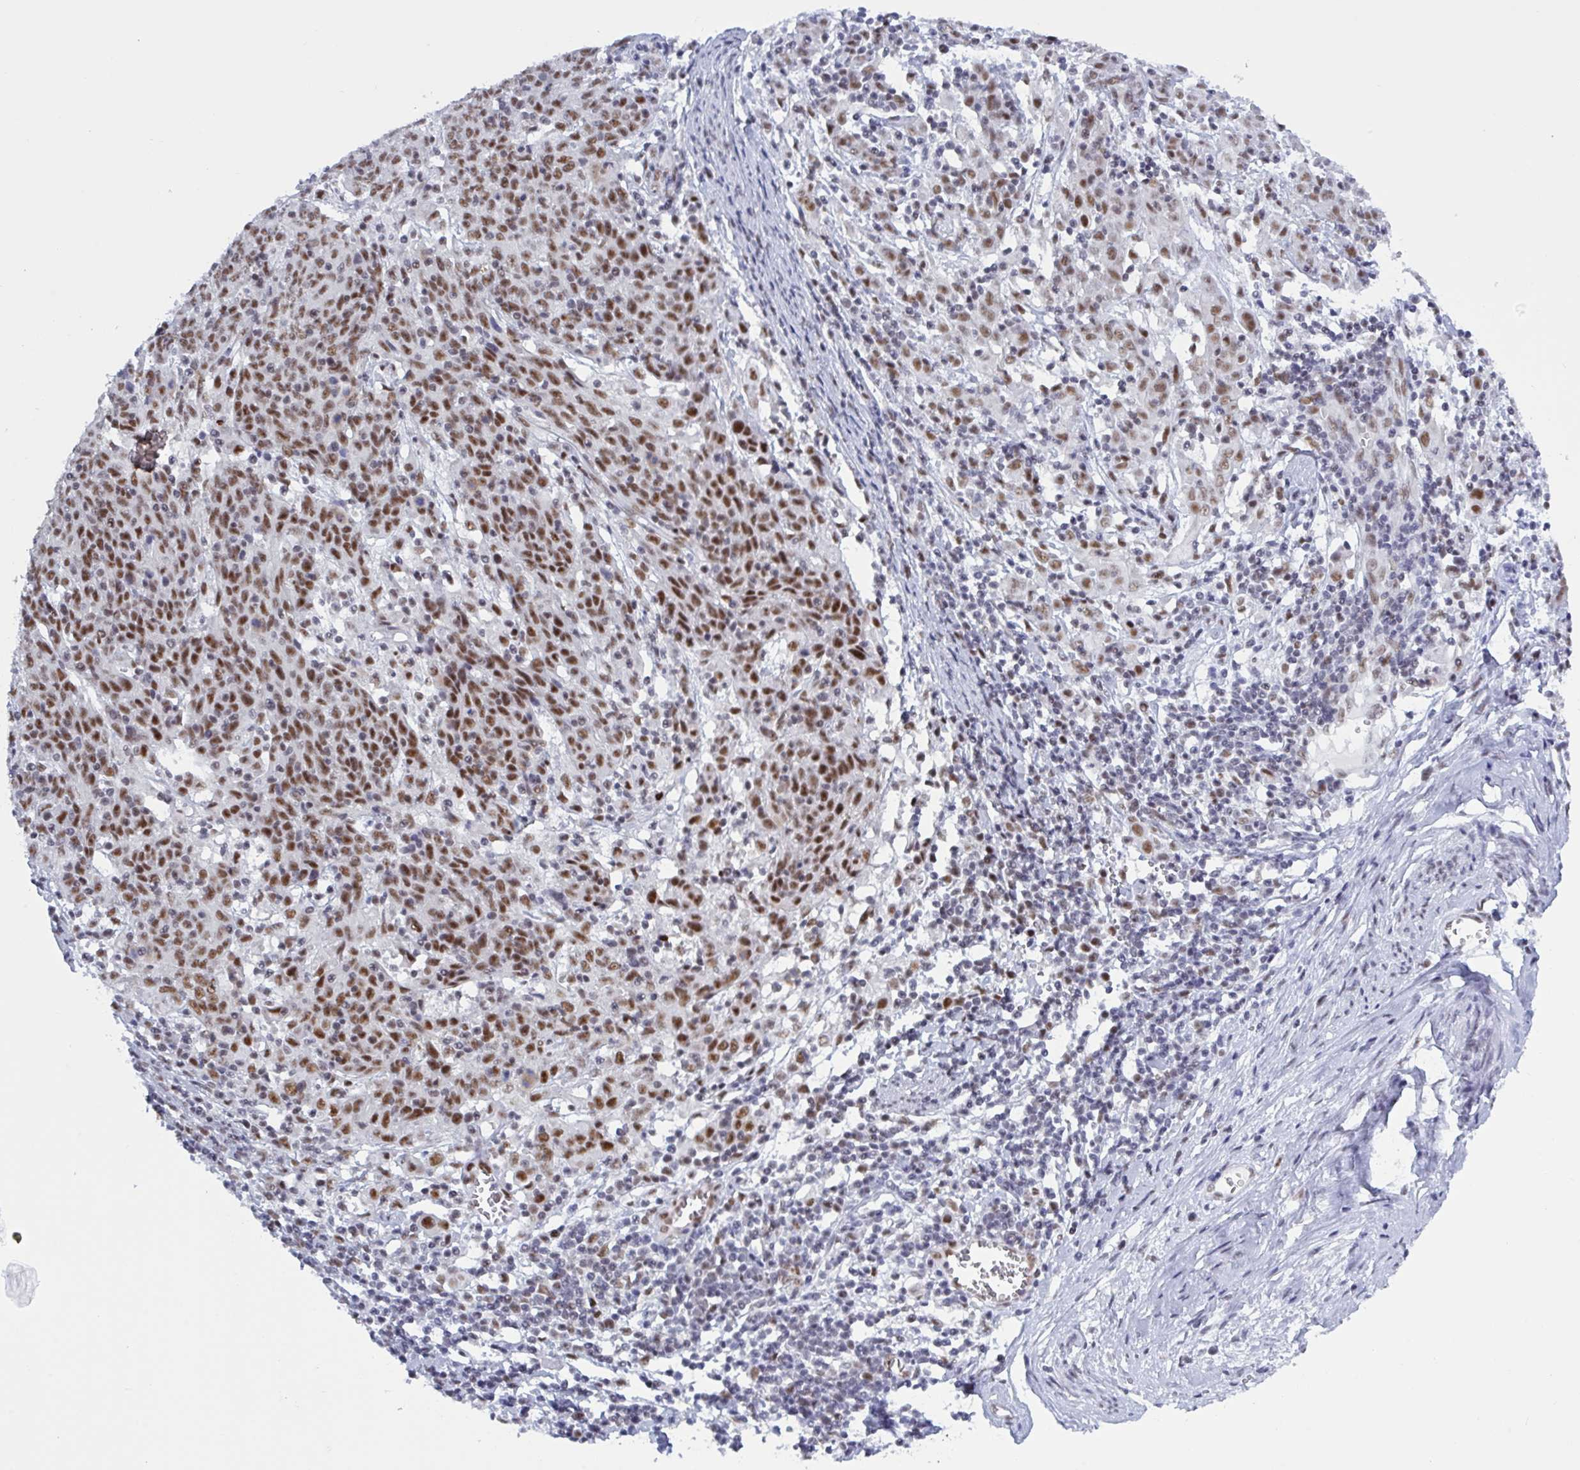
{"staining": {"intensity": "moderate", "quantity": ">75%", "location": "nuclear"}, "tissue": "cervical cancer", "cell_type": "Tumor cells", "image_type": "cancer", "snomed": [{"axis": "morphology", "description": "Squamous cell carcinoma, NOS"}, {"axis": "topography", "description": "Cervix"}], "caption": "This photomicrograph shows IHC staining of cervical cancer (squamous cell carcinoma), with medium moderate nuclear positivity in approximately >75% of tumor cells.", "gene": "PPP1R10", "patient": {"sex": "female", "age": 67}}